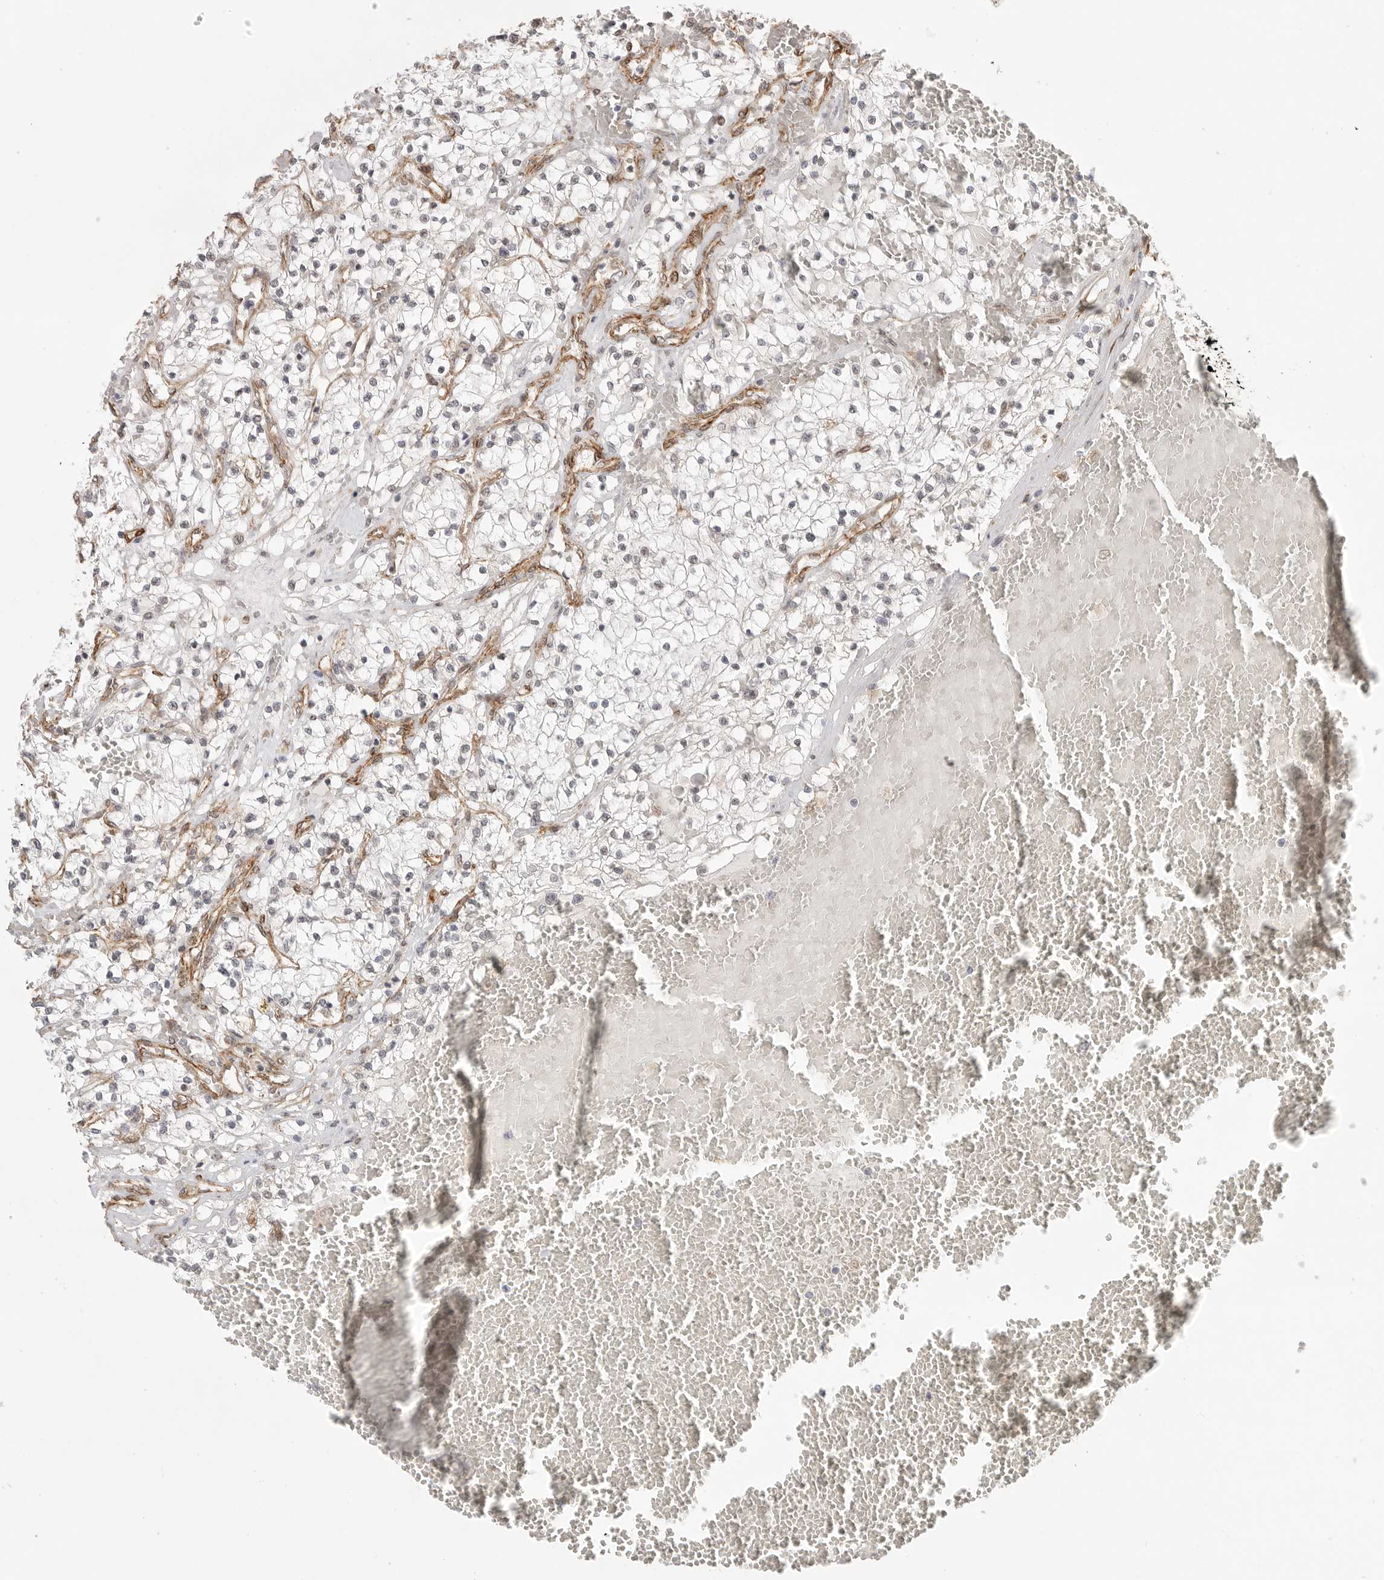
{"staining": {"intensity": "negative", "quantity": "none", "location": "none"}, "tissue": "renal cancer", "cell_type": "Tumor cells", "image_type": "cancer", "snomed": [{"axis": "morphology", "description": "Normal tissue, NOS"}, {"axis": "morphology", "description": "Adenocarcinoma, NOS"}, {"axis": "topography", "description": "Kidney"}], "caption": "Immunohistochemistry photomicrograph of adenocarcinoma (renal) stained for a protein (brown), which exhibits no staining in tumor cells.", "gene": "ATOH7", "patient": {"sex": "male", "age": 68}}